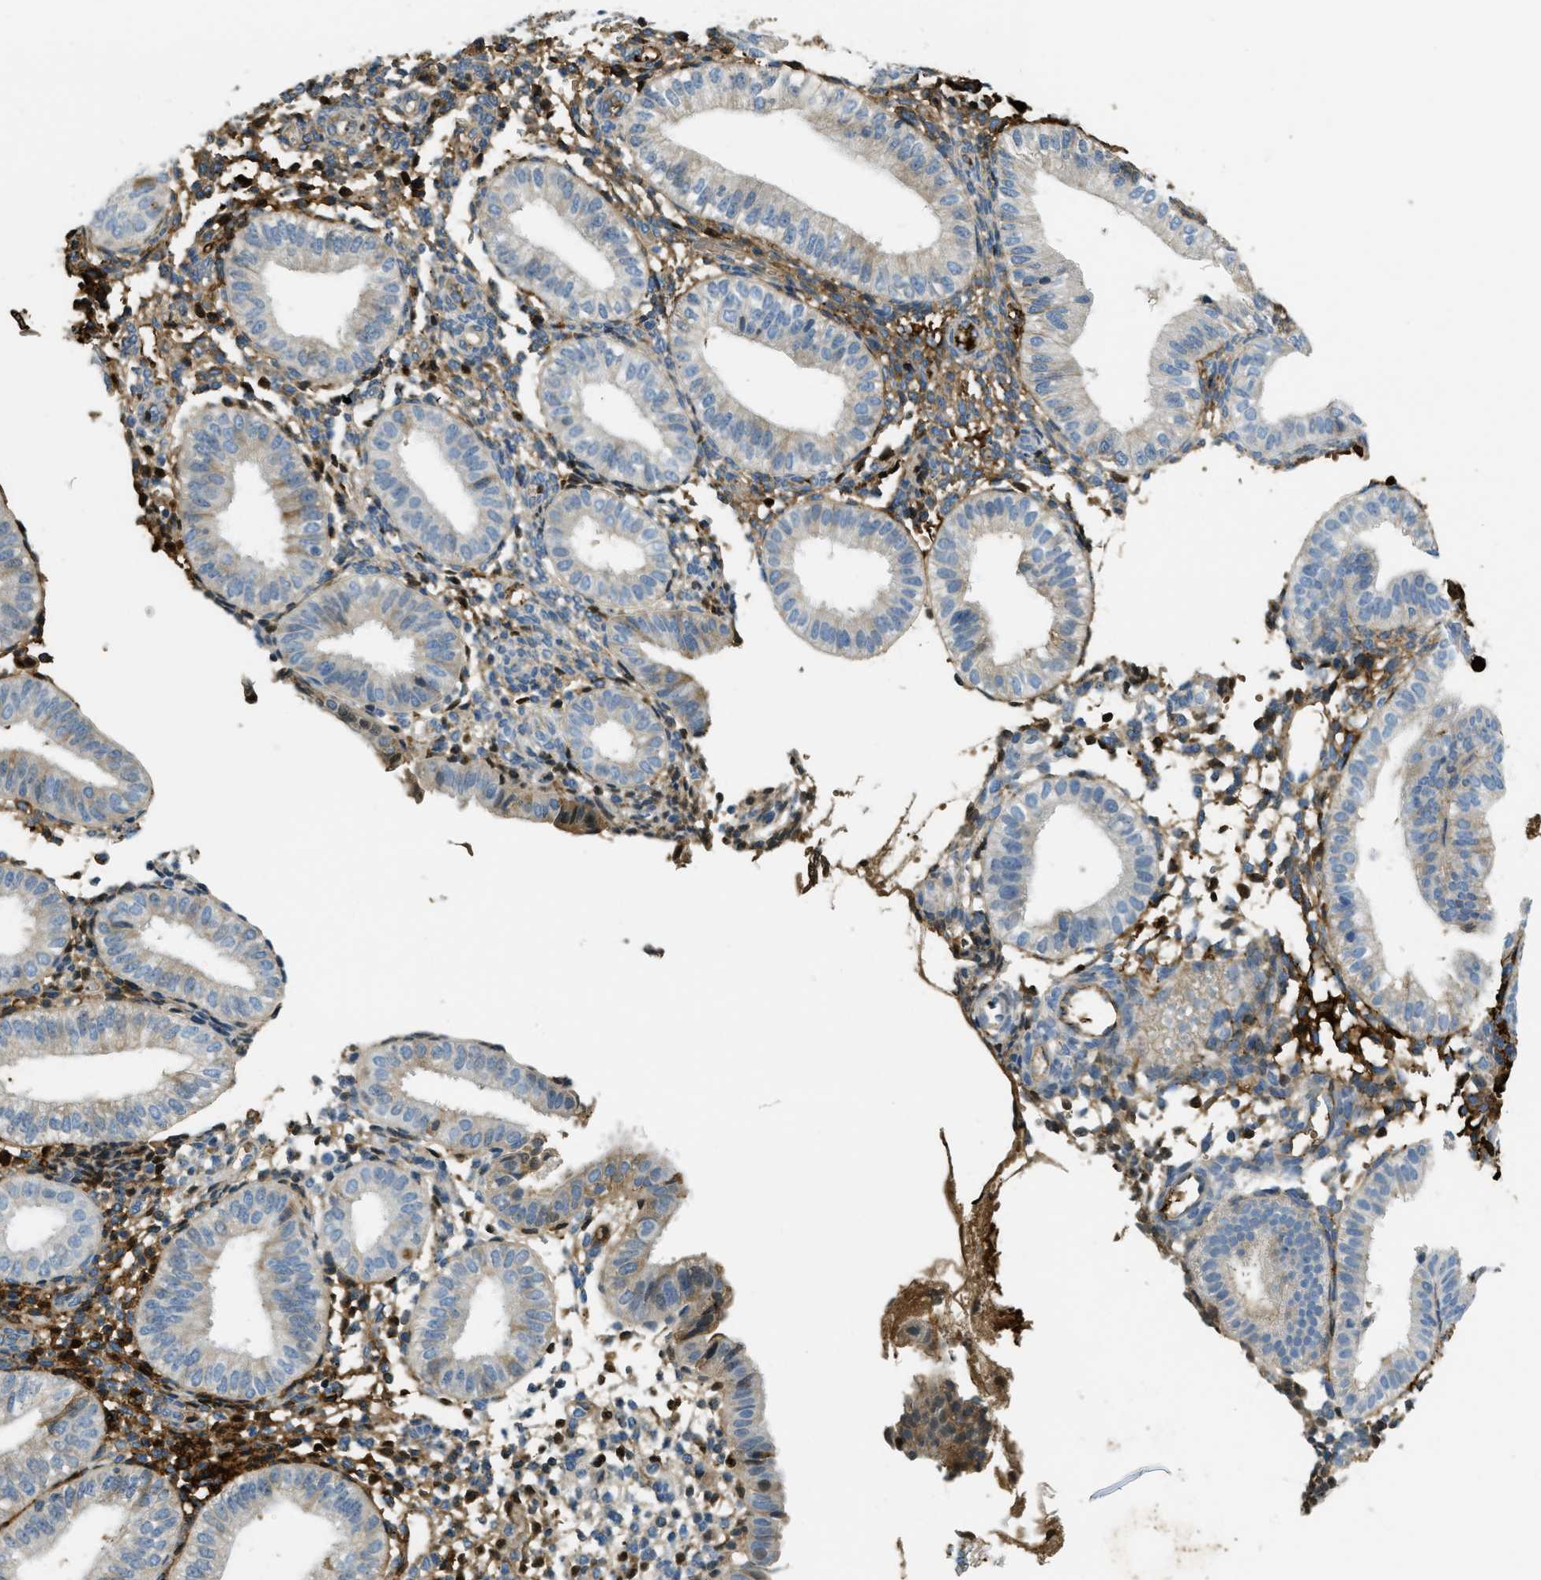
{"staining": {"intensity": "moderate", "quantity": ">75%", "location": "cytoplasmic/membranous"}, "tissue": "endometrium", "cell_type": "Cells in endometrial stroma", "image_type": "normal", "snomed": [{"axis": "morphology", "description": "Normal tissue, NOS"}, {"axis": "topography", "description": "Endometrium"}], "caption": "Endometrium stained with immunohistochemistry (IHC) demonstrates moderate cytoplasmic/membranous positivity in about >75% of cells in endometrial stroma.", "gene": "PRTN3", "patient": {"sex": "female", "age": 39}}